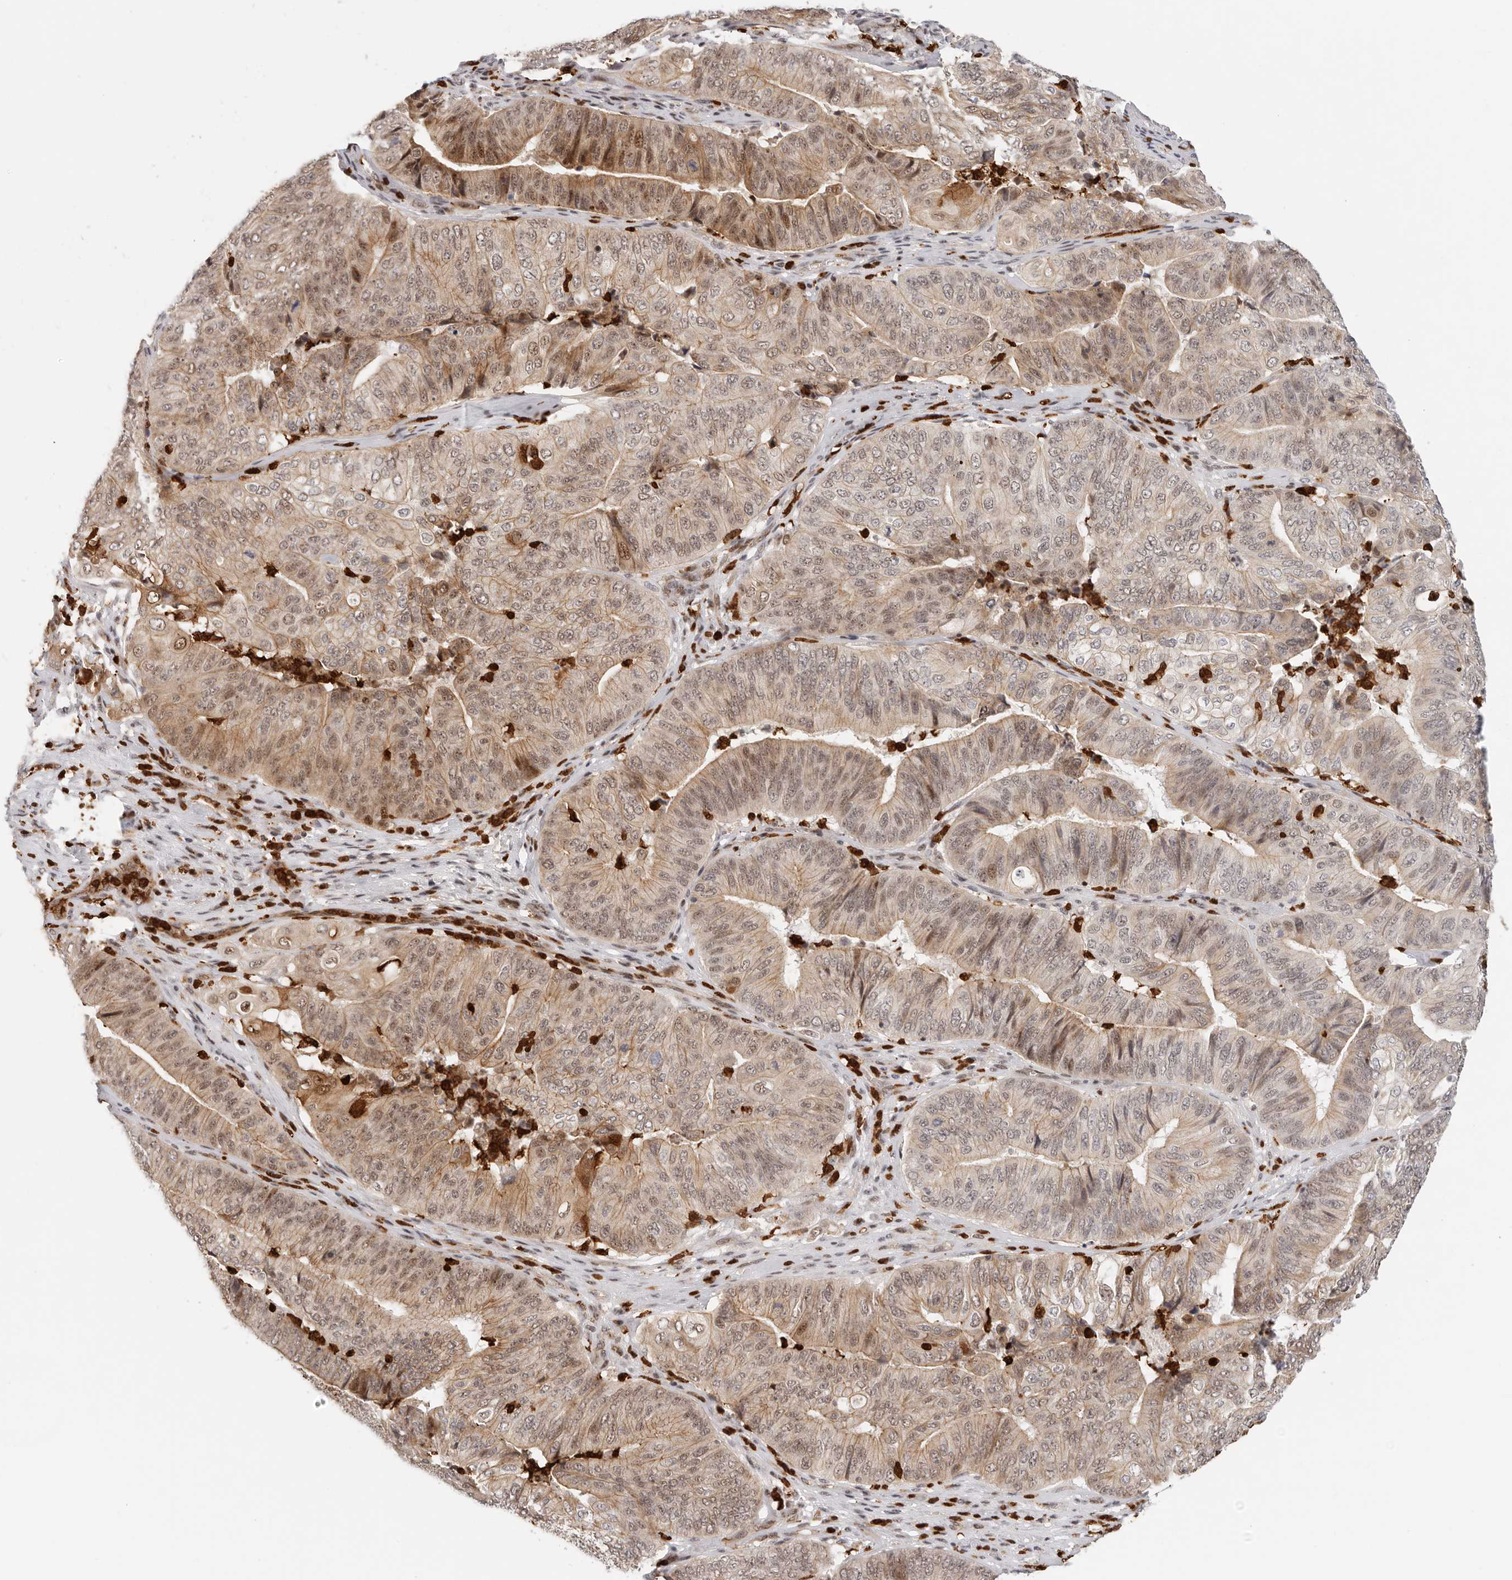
{"staining": {"intensity": "moderate", "quantity": ">75%", "location": "cytoplasmic/membranous,nuclear"}, "tissue": "pancreatic cancer", "cell_type": "Tumor cells", "image_type": "cancer", "snomed": [{"axis": "morphology", "description": "Adenocarcinoma, NOS"}, {"axis": "topography", "description": "Pancreas"}], "caption": "Brown immunohistochemical staining in pancreatic cancer demonstrates moderate cytoplasmic/membranous and nuclear staining in about >75% of tumor cells. (Stains: DAB in brown, nuclei in blue, Microscopy: brightfield microscopy at high magnification).", "gene": "AFDN", "patient": {"sex": "female", "age": 77}}